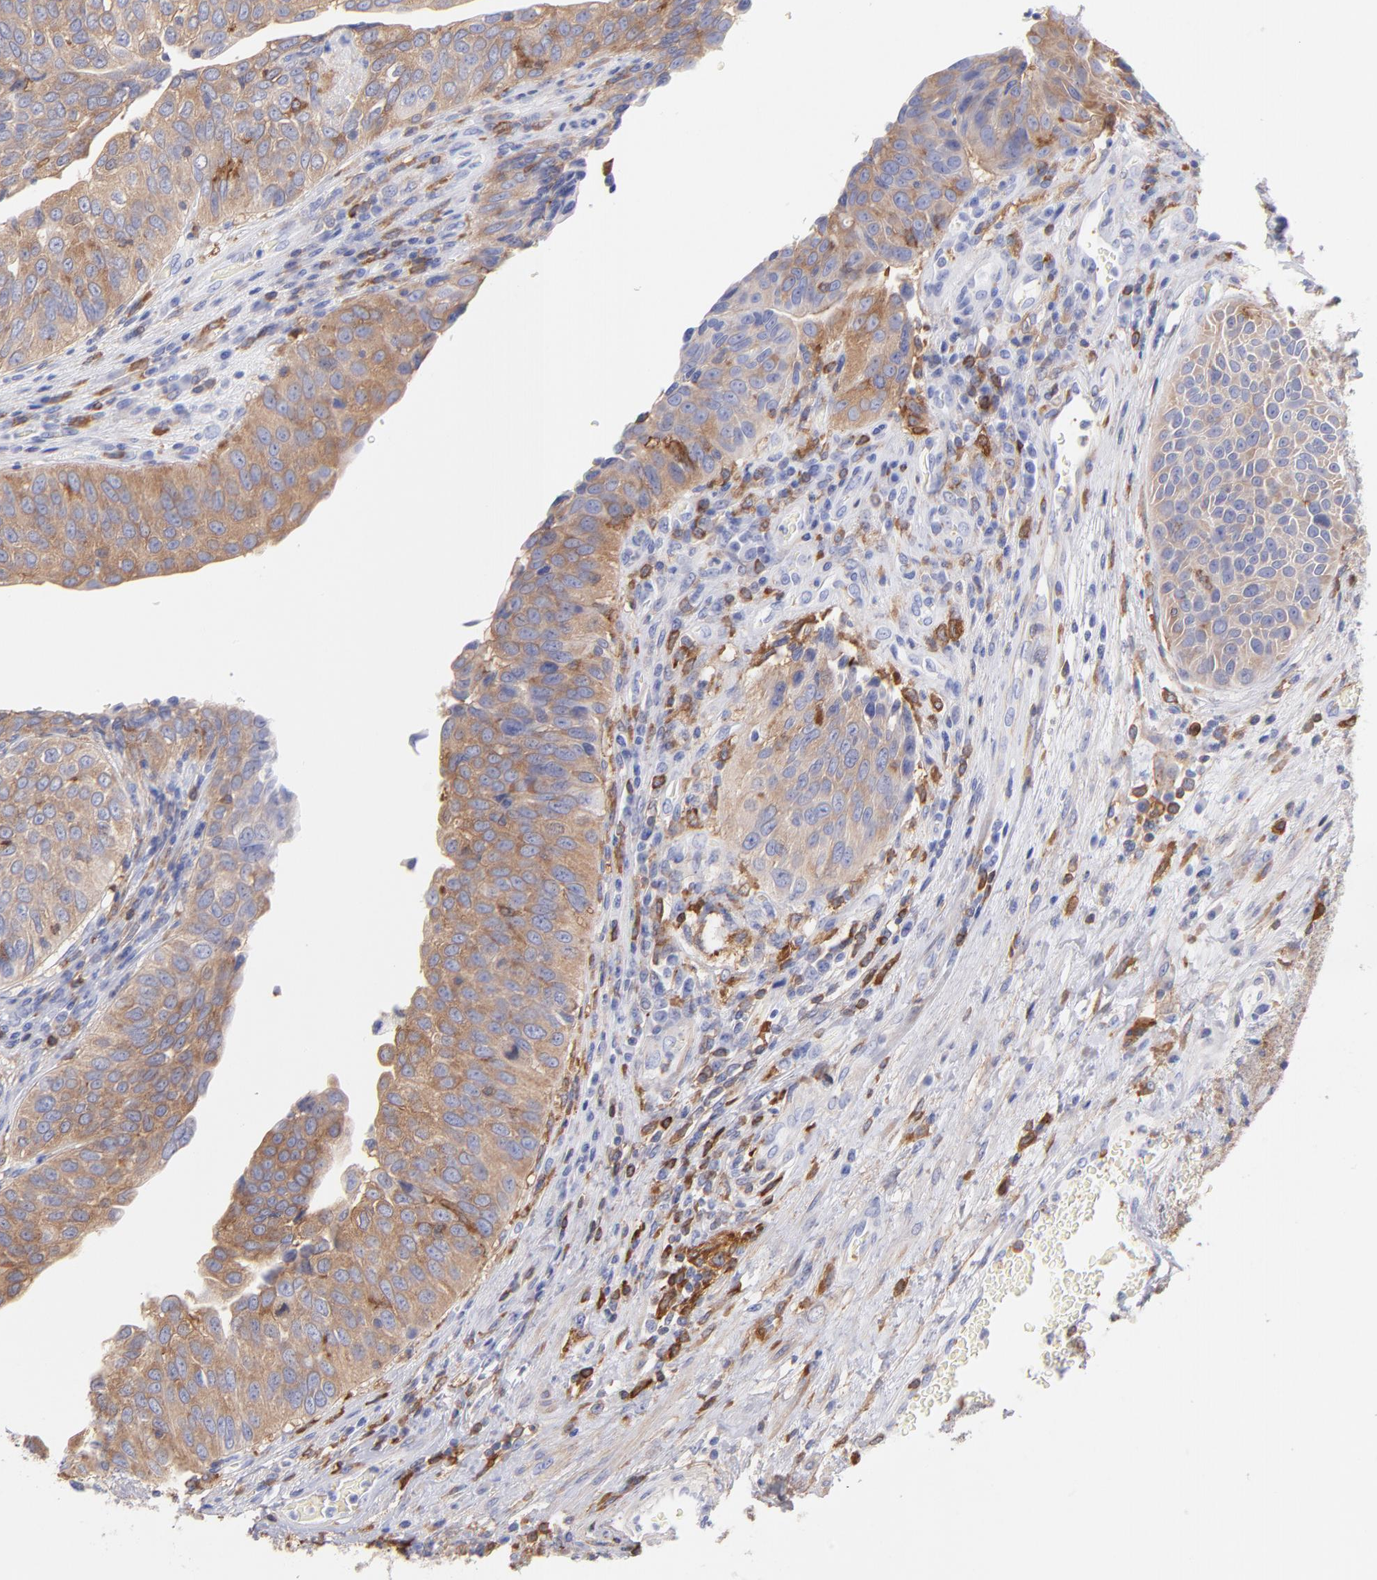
{"staining": {"intensity": "moderate", "quantity": ">75%", "location": "cytoplasmic/membranous"}, "tissue": "urothelial cancer", "cell_type": "Tumor cells", "image_type": "cancer", "snomed": [{"axis": "morphology", "description": "Urothelial carcinoma, High grade"}, {"axis": "topography", "description": "Urinary bladder"}], "caption": "This is a micrograph of immunohistochemistry (IHC) staining of high-grade urothelial carcinoma, which shows moderate positivity in the cytoplasmic/membranous of tumor cells.", "gene": "PRKCA", "patient": {"sex": "male", "age": 50}}